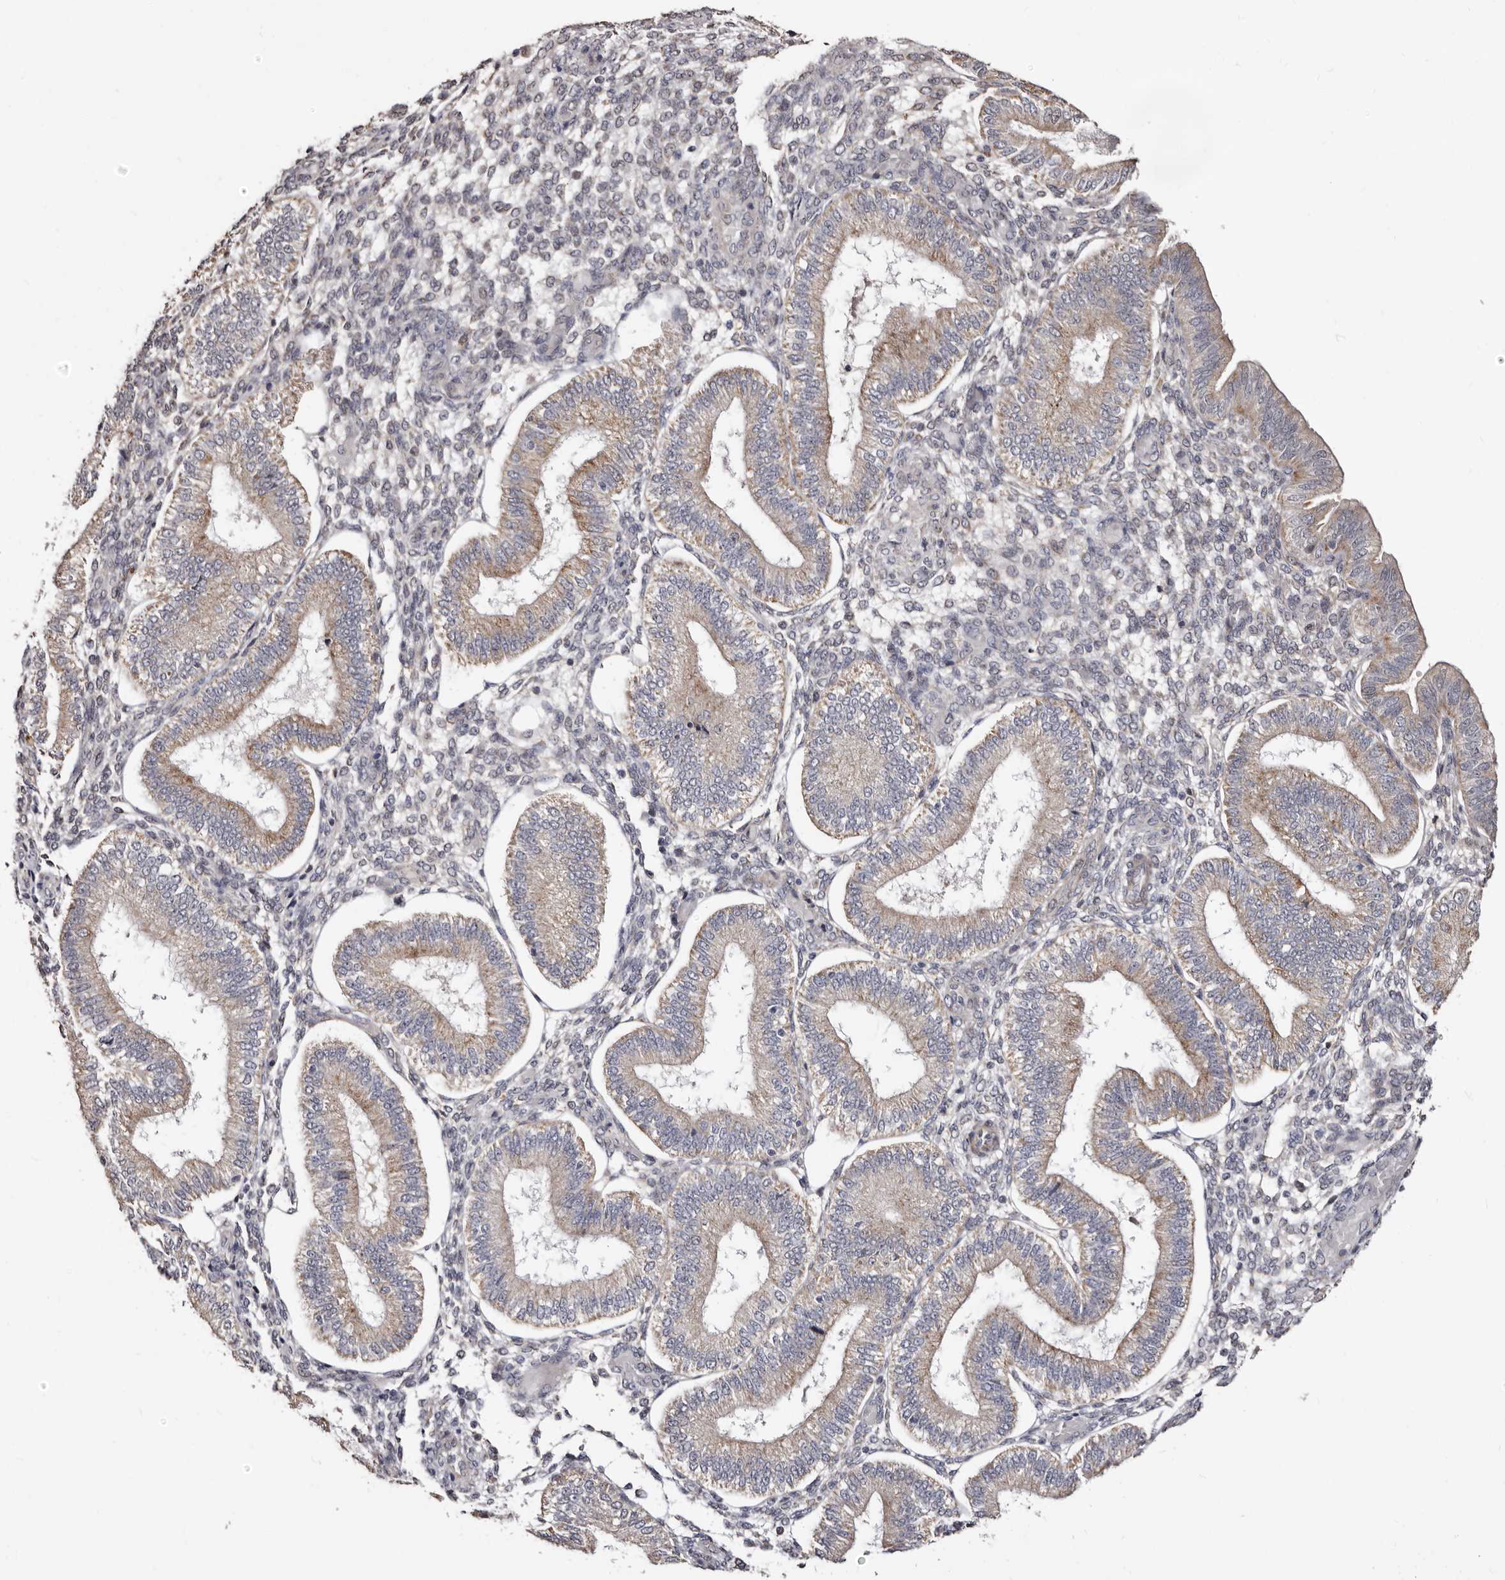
{"staining": {"intensity": "negative", "quantity": "none", "location": "none"}, "tissue": "endometrium", "cell_type": "Cells in endometrial stroma", "image_type": "normal", "snomed": [{"axis": "morphology", "description": "Normal tissue, NOS"}, {"axis": "topography", "description": "Endometrium"}], "caption": "This is a micrograph of immunohistochemistry (IHC) staining of normal endometrium, which shows no expression in cells in endometrial stroma. The staining is performed using DAB brown chromogen with nuclei counter-stained in using hematoxylin.", "gene": "PTAFR", "patient": {"sex": "female", "age": 39}}